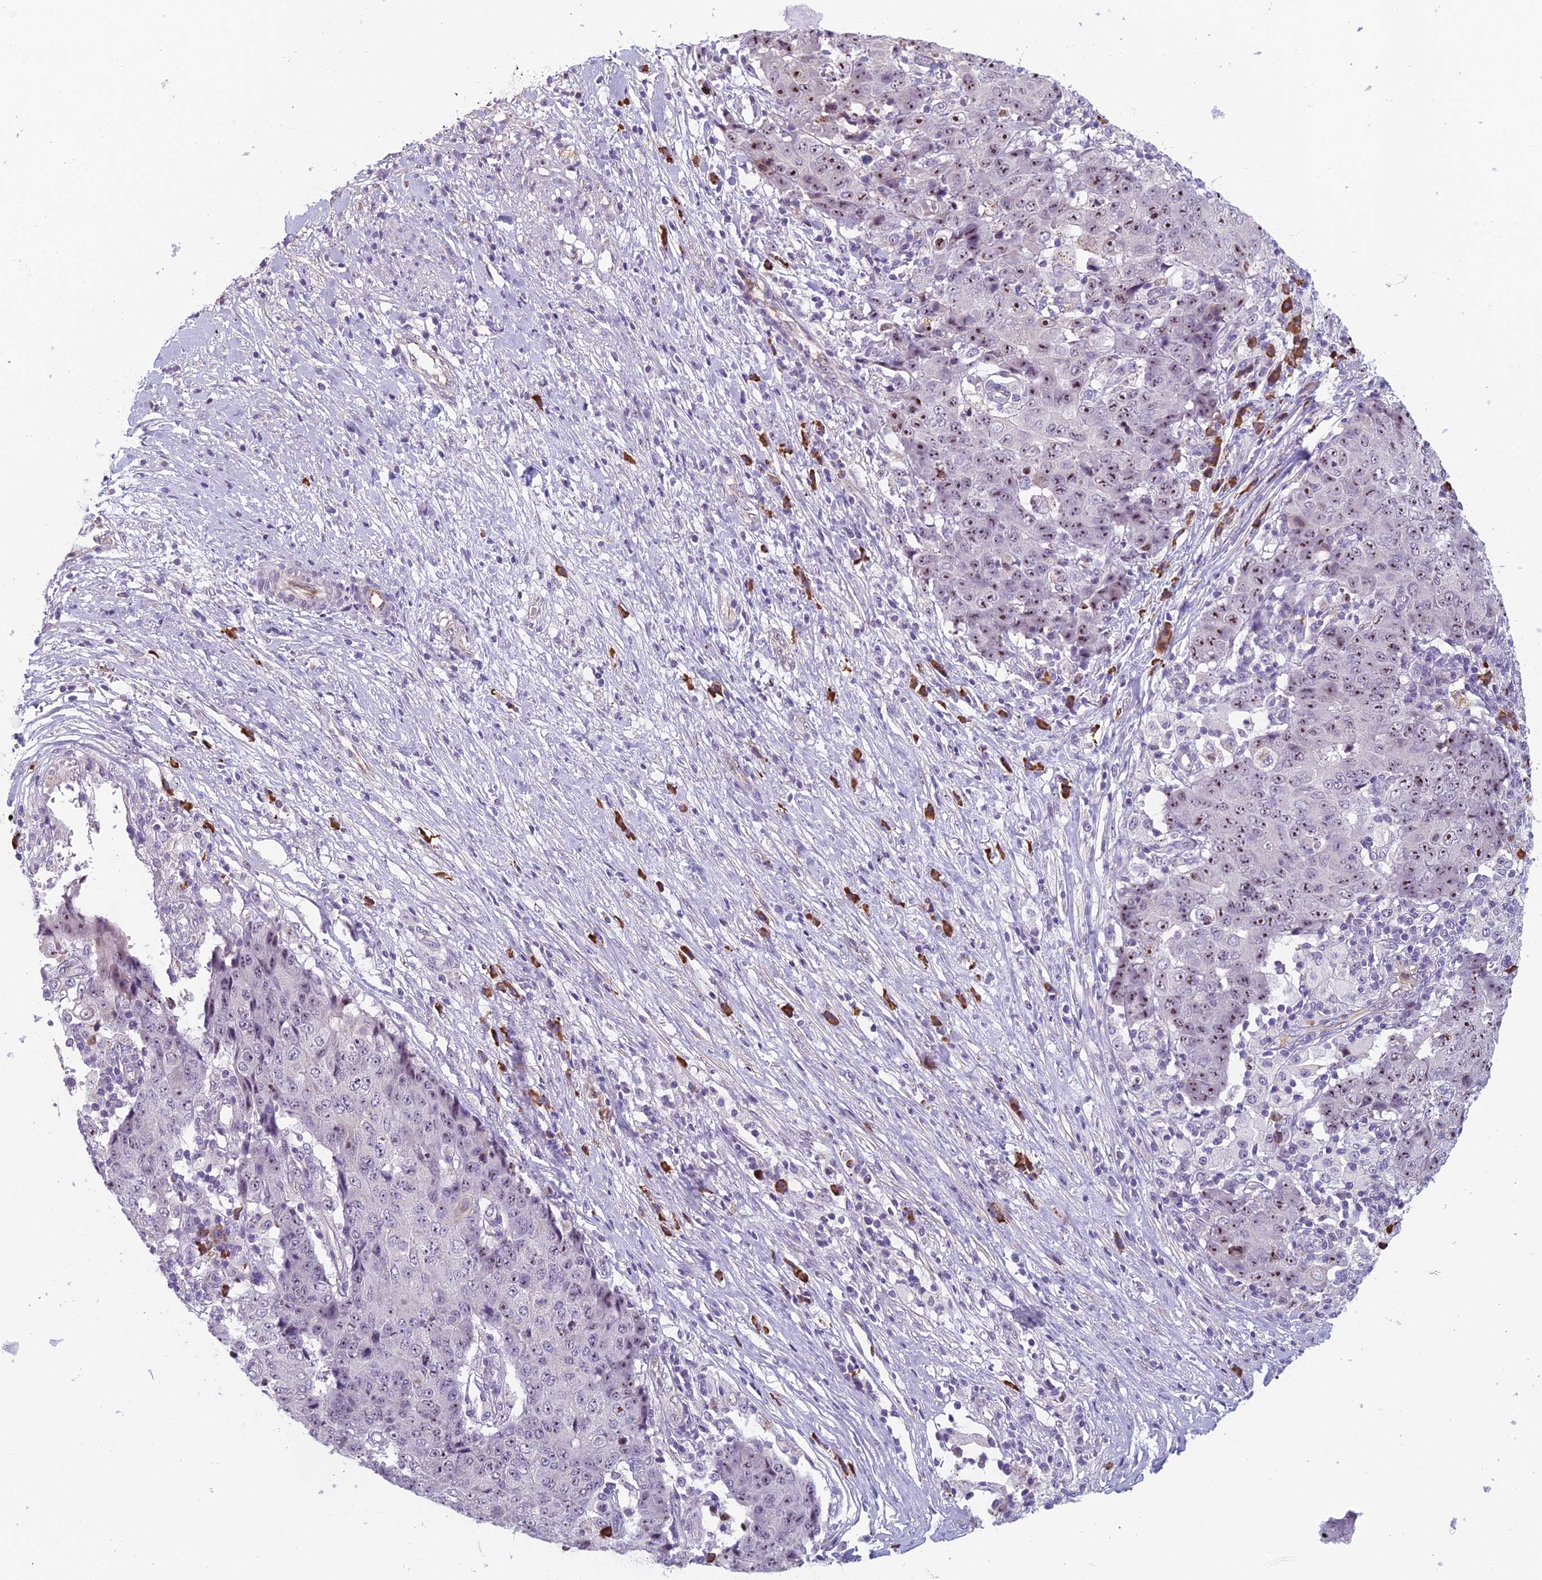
{"staining": {"intensity": "moderate", "quantity": ">75%", "location": "nuclear"}, "tissue": "ovarian cancer", "cell_type": "Tumor cells", "image_type": "cancer", "snomed": [{"axis": "morphology", "description": "Carcinoma, endometroid"}, {"axis": "topography", "description": "Ovary"}], "caption": "A high-resolution photomicrograph shows immunohistochemistry staining of endometroid carcinoma (ovarian), which demonstrates moderate nuclear expression in about >75% of tumor cells. The staining is performed using DAB brown chromogen to label protein expression. The nuclei are counter-stained blue using hematoxylin.", "gene": "NOC2L", "patient": {"sex": "female", "age": 42}}